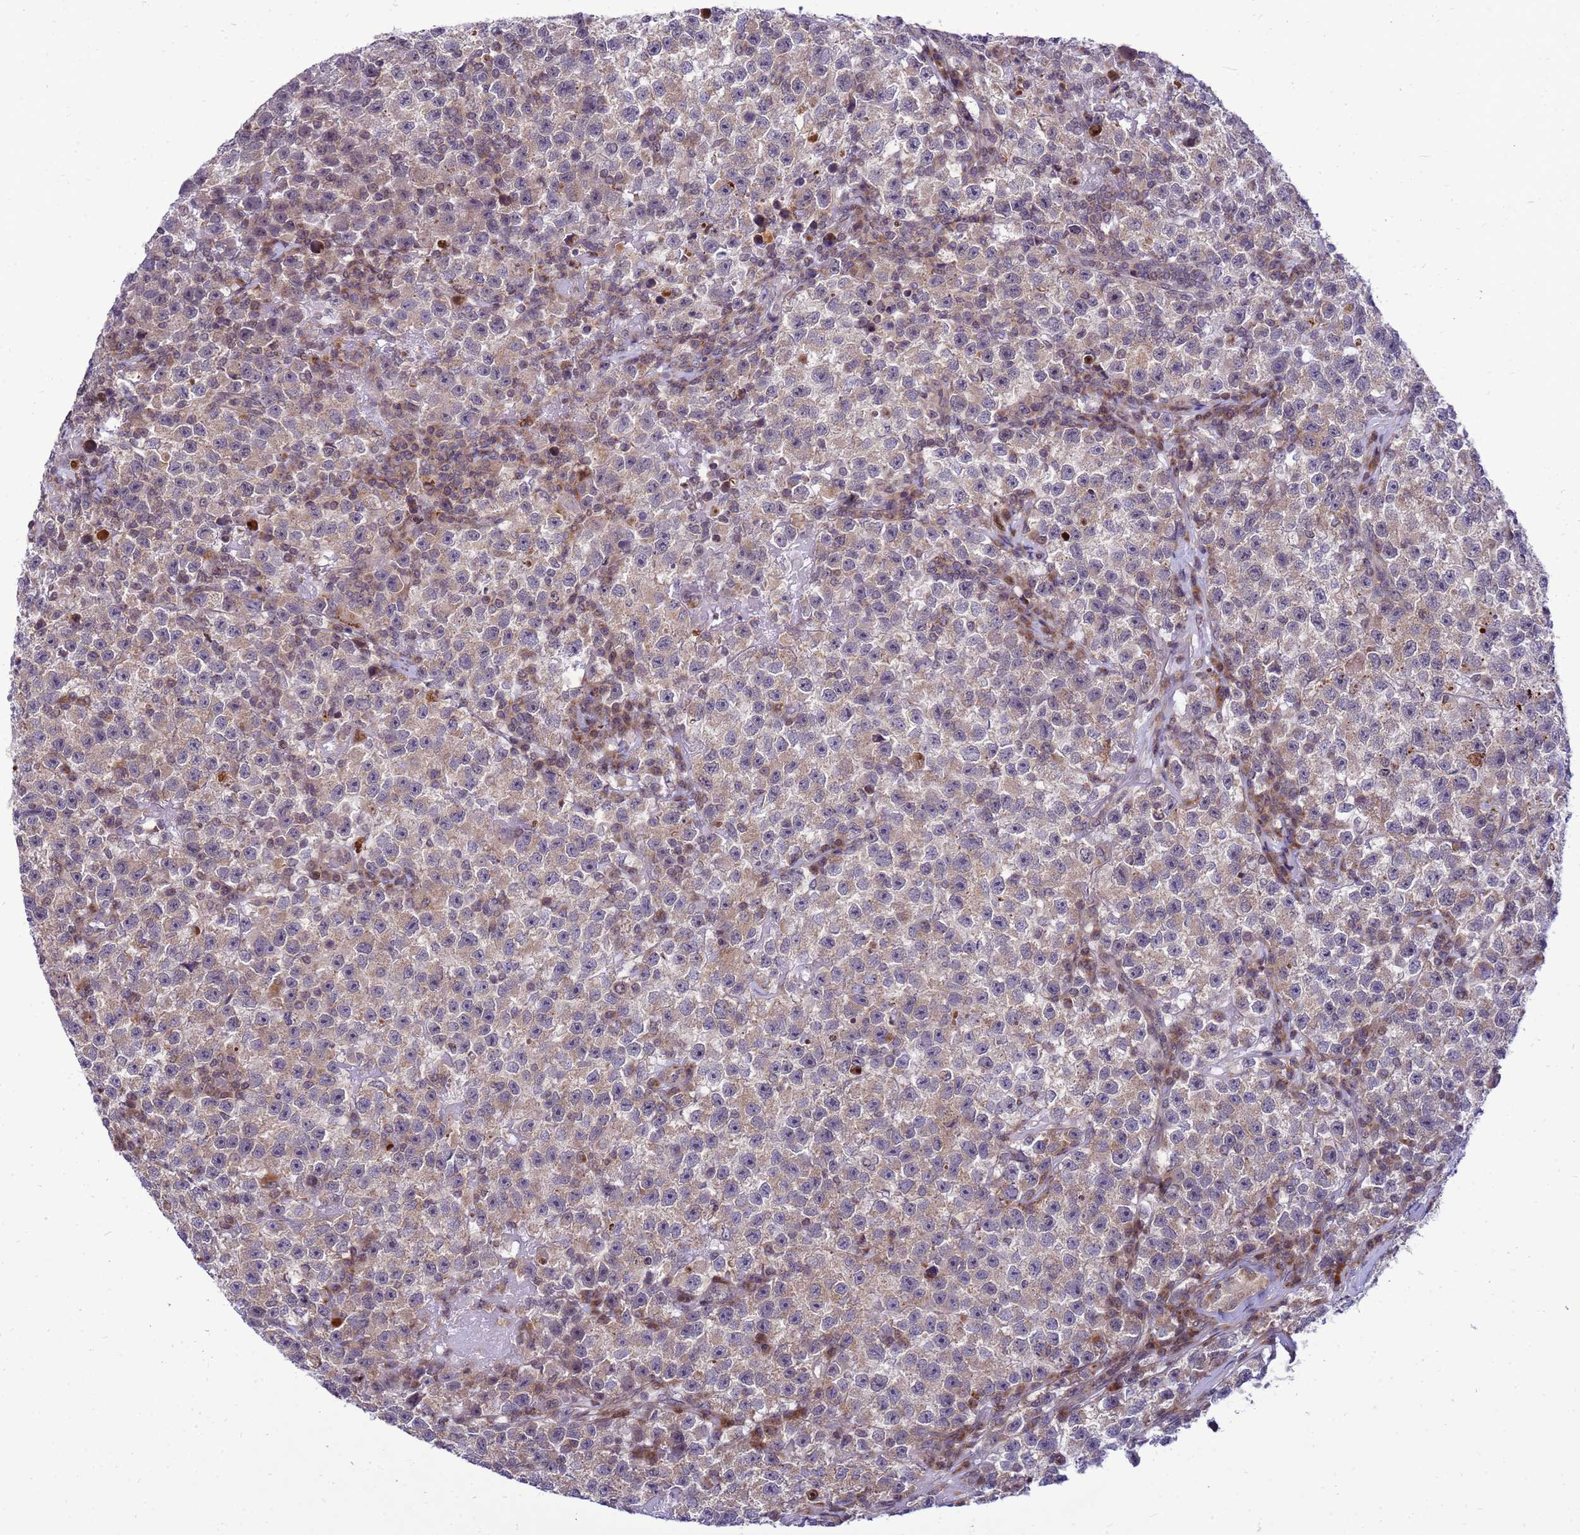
{"staining": {"intensity": "weak", "quantity": ">75%", "location": "cytoplasmic/membranous"}, "tissue": "testis cancer", "cell_type": "Tumor cells", "image_type": "cancer", "snomed": [{"axis": "morphology", "description": "Seminoma, NOS"}, {"axis": "topography", "description": "Testis"}], "caption": "Seminoma (testis) stained with a protein marker exhibits weak staining in tumor cells.", "gene": "C12orf43", "patient": {"sex": "male", "age": 22}}